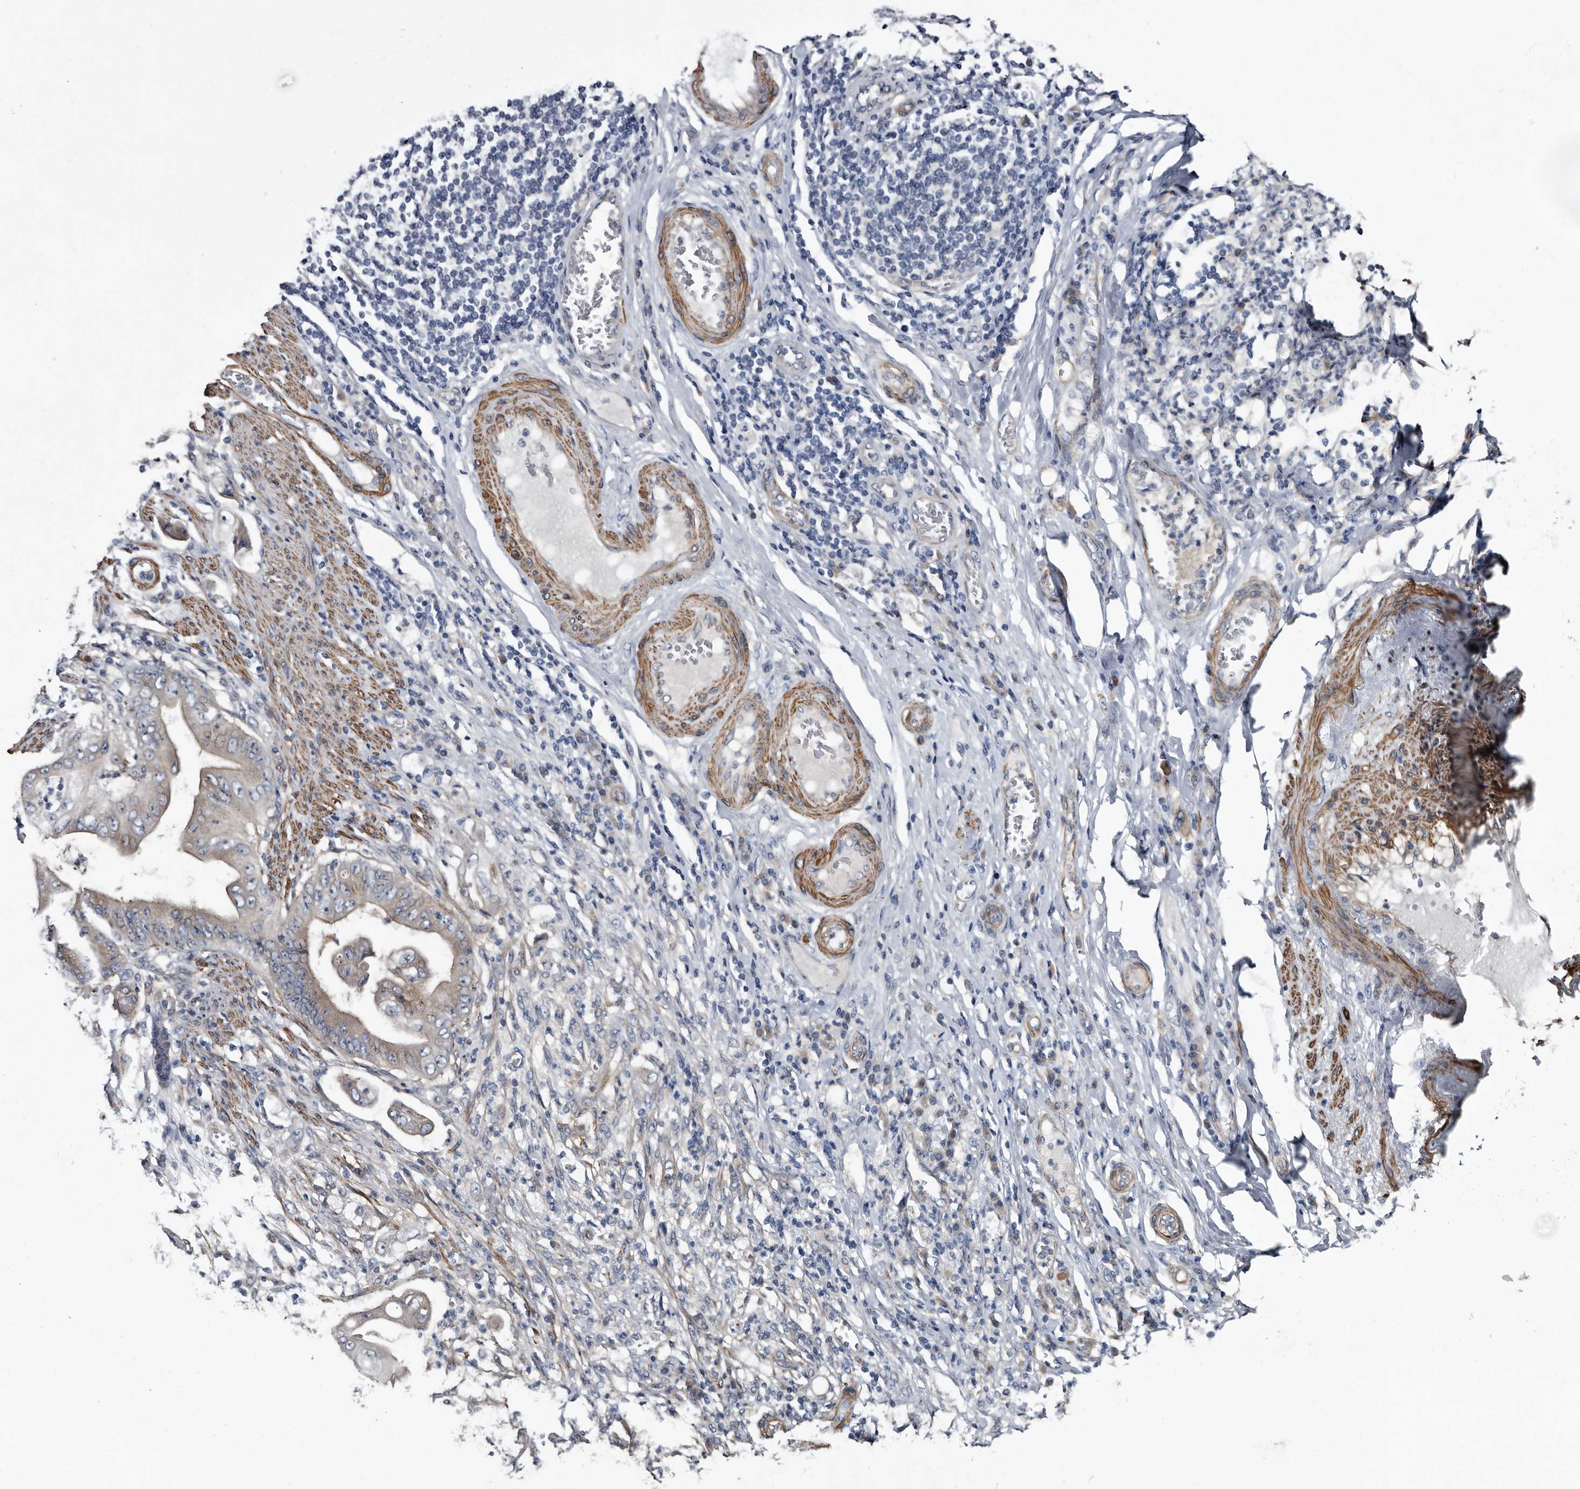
{"staining": {"intensity": "weak", "quantity": "<25%", "location": "cytoplasmic/membranous"}, "tissue": "stomach cancer", "cell_type": "Tumor cells", "image_type": "cancer", "snomed": [{"axis": "morphology", "description": "Adenocarcinoma, NOS"}, {"axis": "topography", "description": "Stomach"}], "caption": "Adenocarcinoma (stomach) stained for a protein using IHC reveals no staining tumor cells.", "gene": "IARS1", "patient": {"sex": "female", "age": 73}}